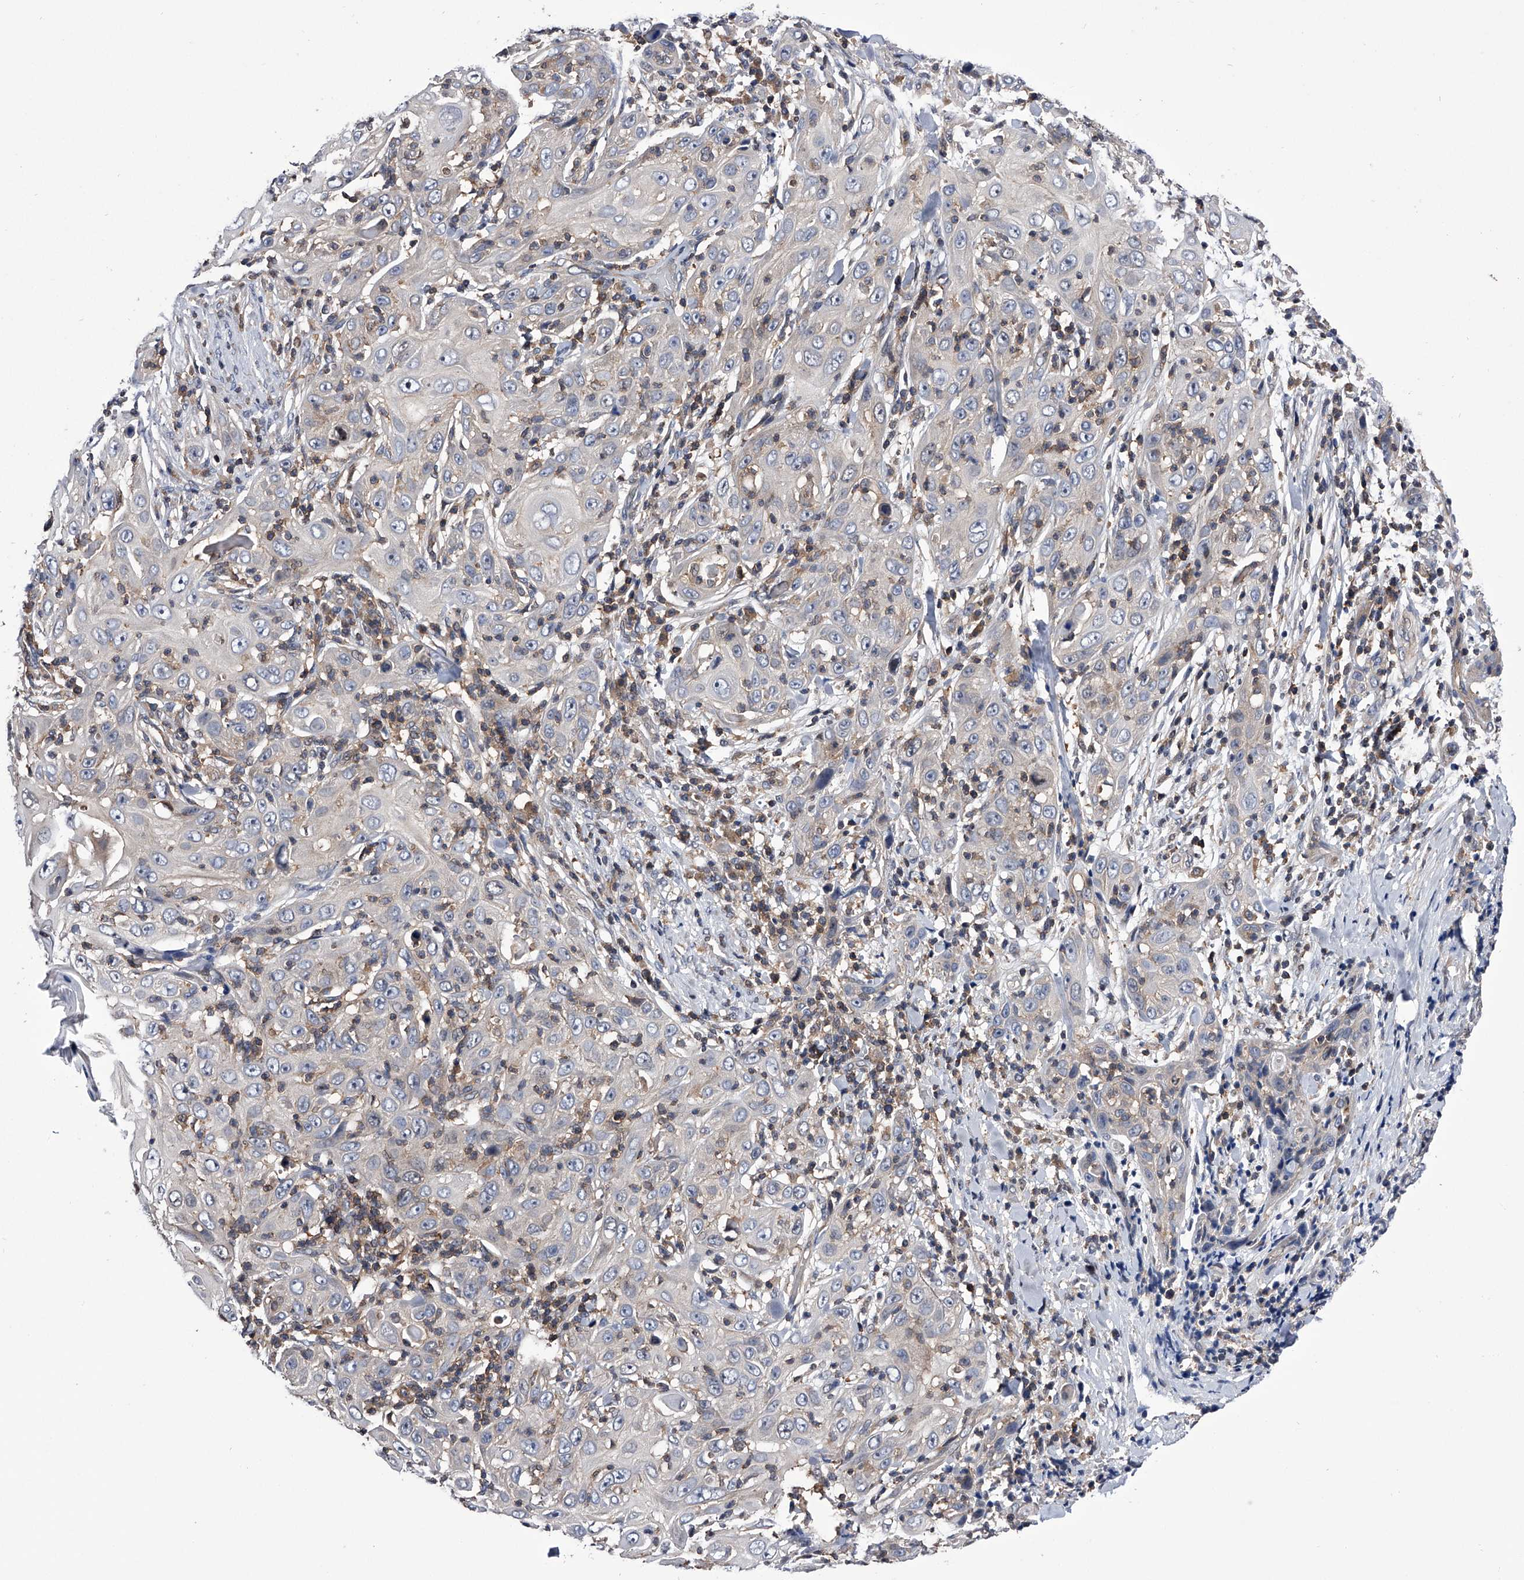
{"staining": {"intensity": "negative", "quantity": "none", "location": "none"}, "tissue": "skin cancer", "cell_type": "Tumor cells", "image_type": "cancer", "snomed": [{"axis": "morphology", "description": "Squamous cell carcinoma, NOS"}, {"axis": "topography", "description": "Skin"}], "caption": "Image shows no protein positivity in tumor cells of skin squamous cell carcinoma tissue. (Brightfield microscopy of DAB IHC at high magnification).", "gene": "PAN3", "patient": {"sex": "female", "age": 88}}